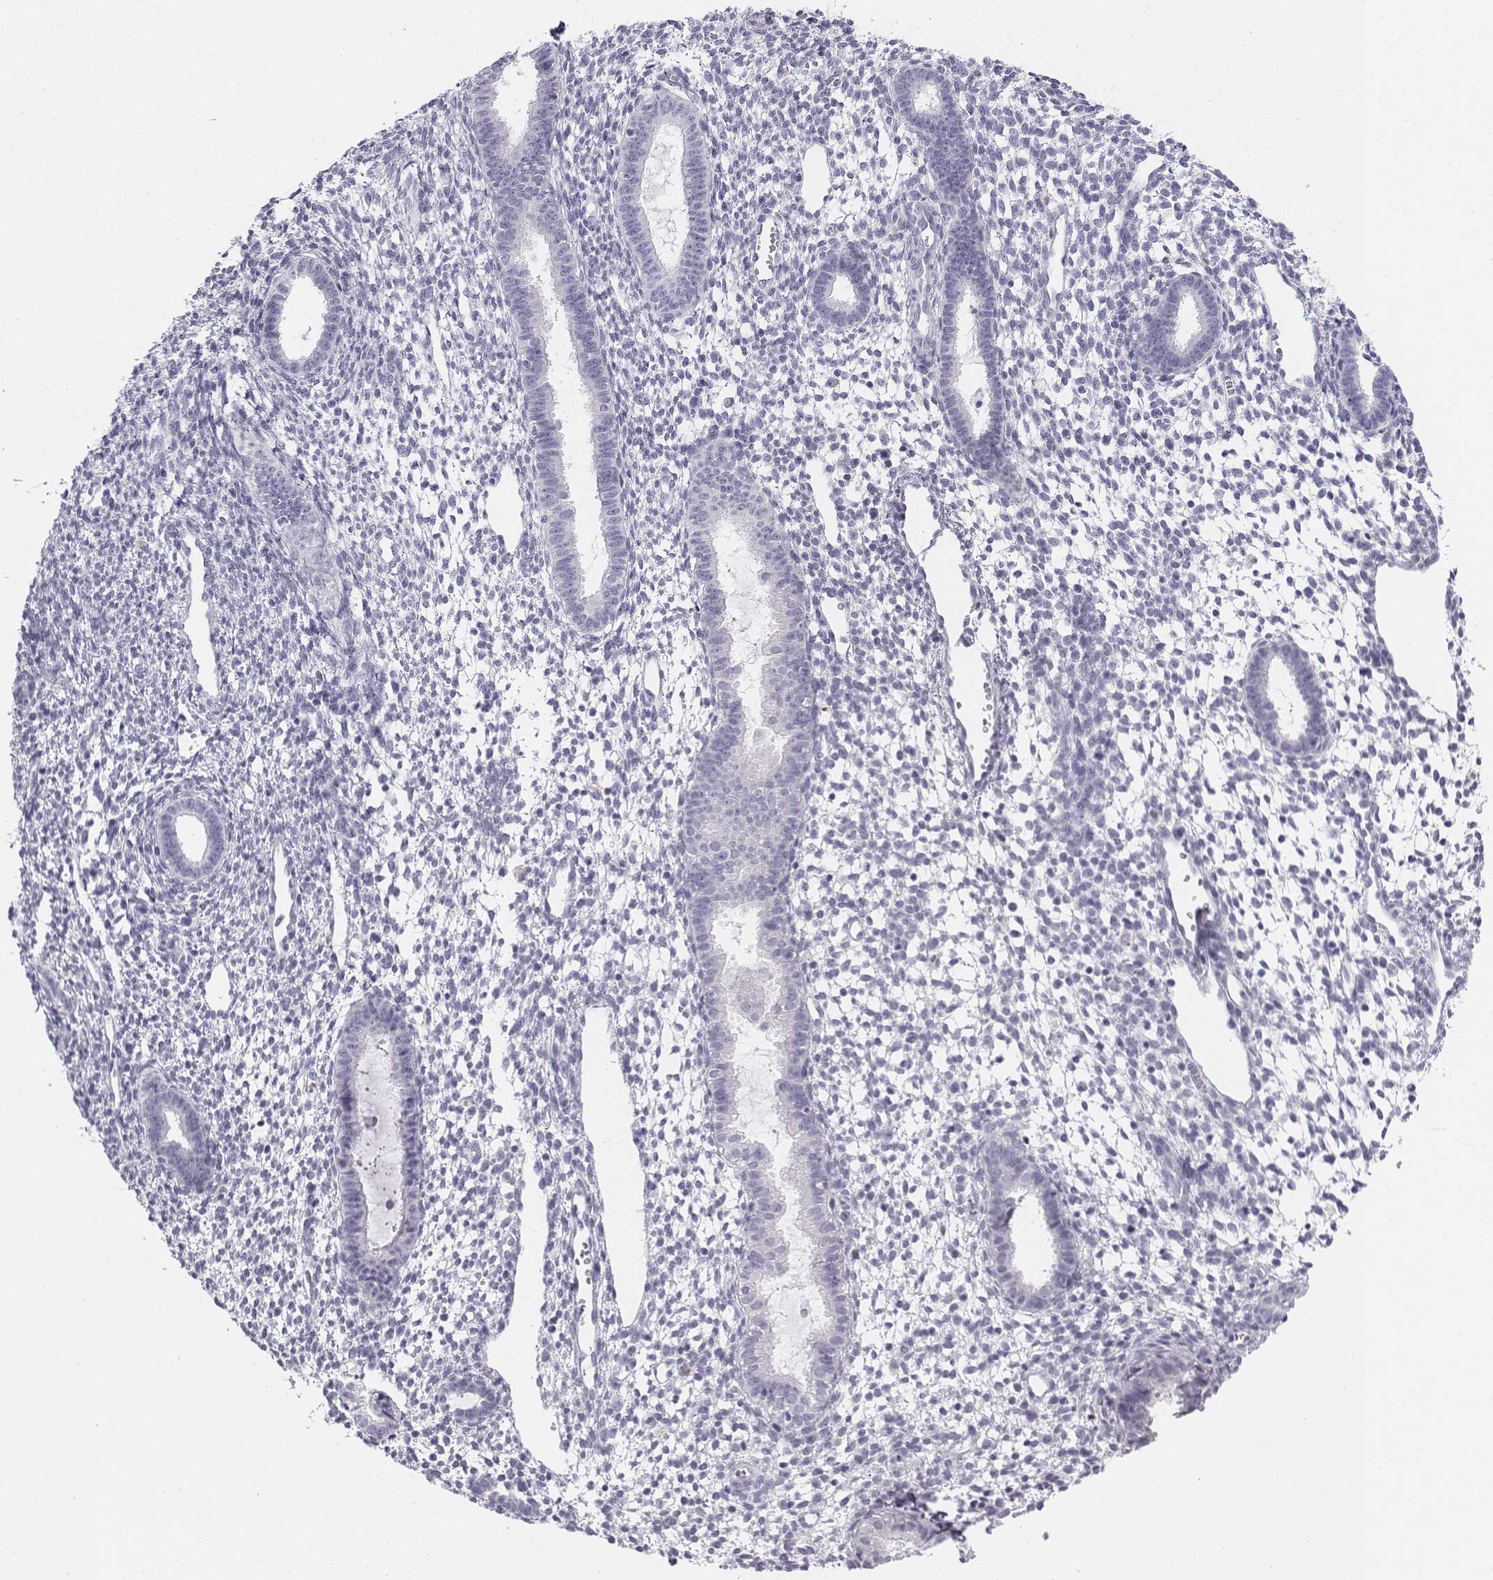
{"staining": {"intensity": "negative", "quantity": "none", "location": "none"}, "tissue": "endometrium", "cell_type": "Cells in endometrial stroma", "image_type": "normal", "snomed": [{"axis": "morphology", "description": "Normal tissue, NOS"}, {"axis": "topography", "description": "Endometrium"}], "caption": "Image shows no protein positivity in cells in endometrial stroma of normal endometrium.", "gene": "TH", "patient": {"sex": "female", "age": 36}}